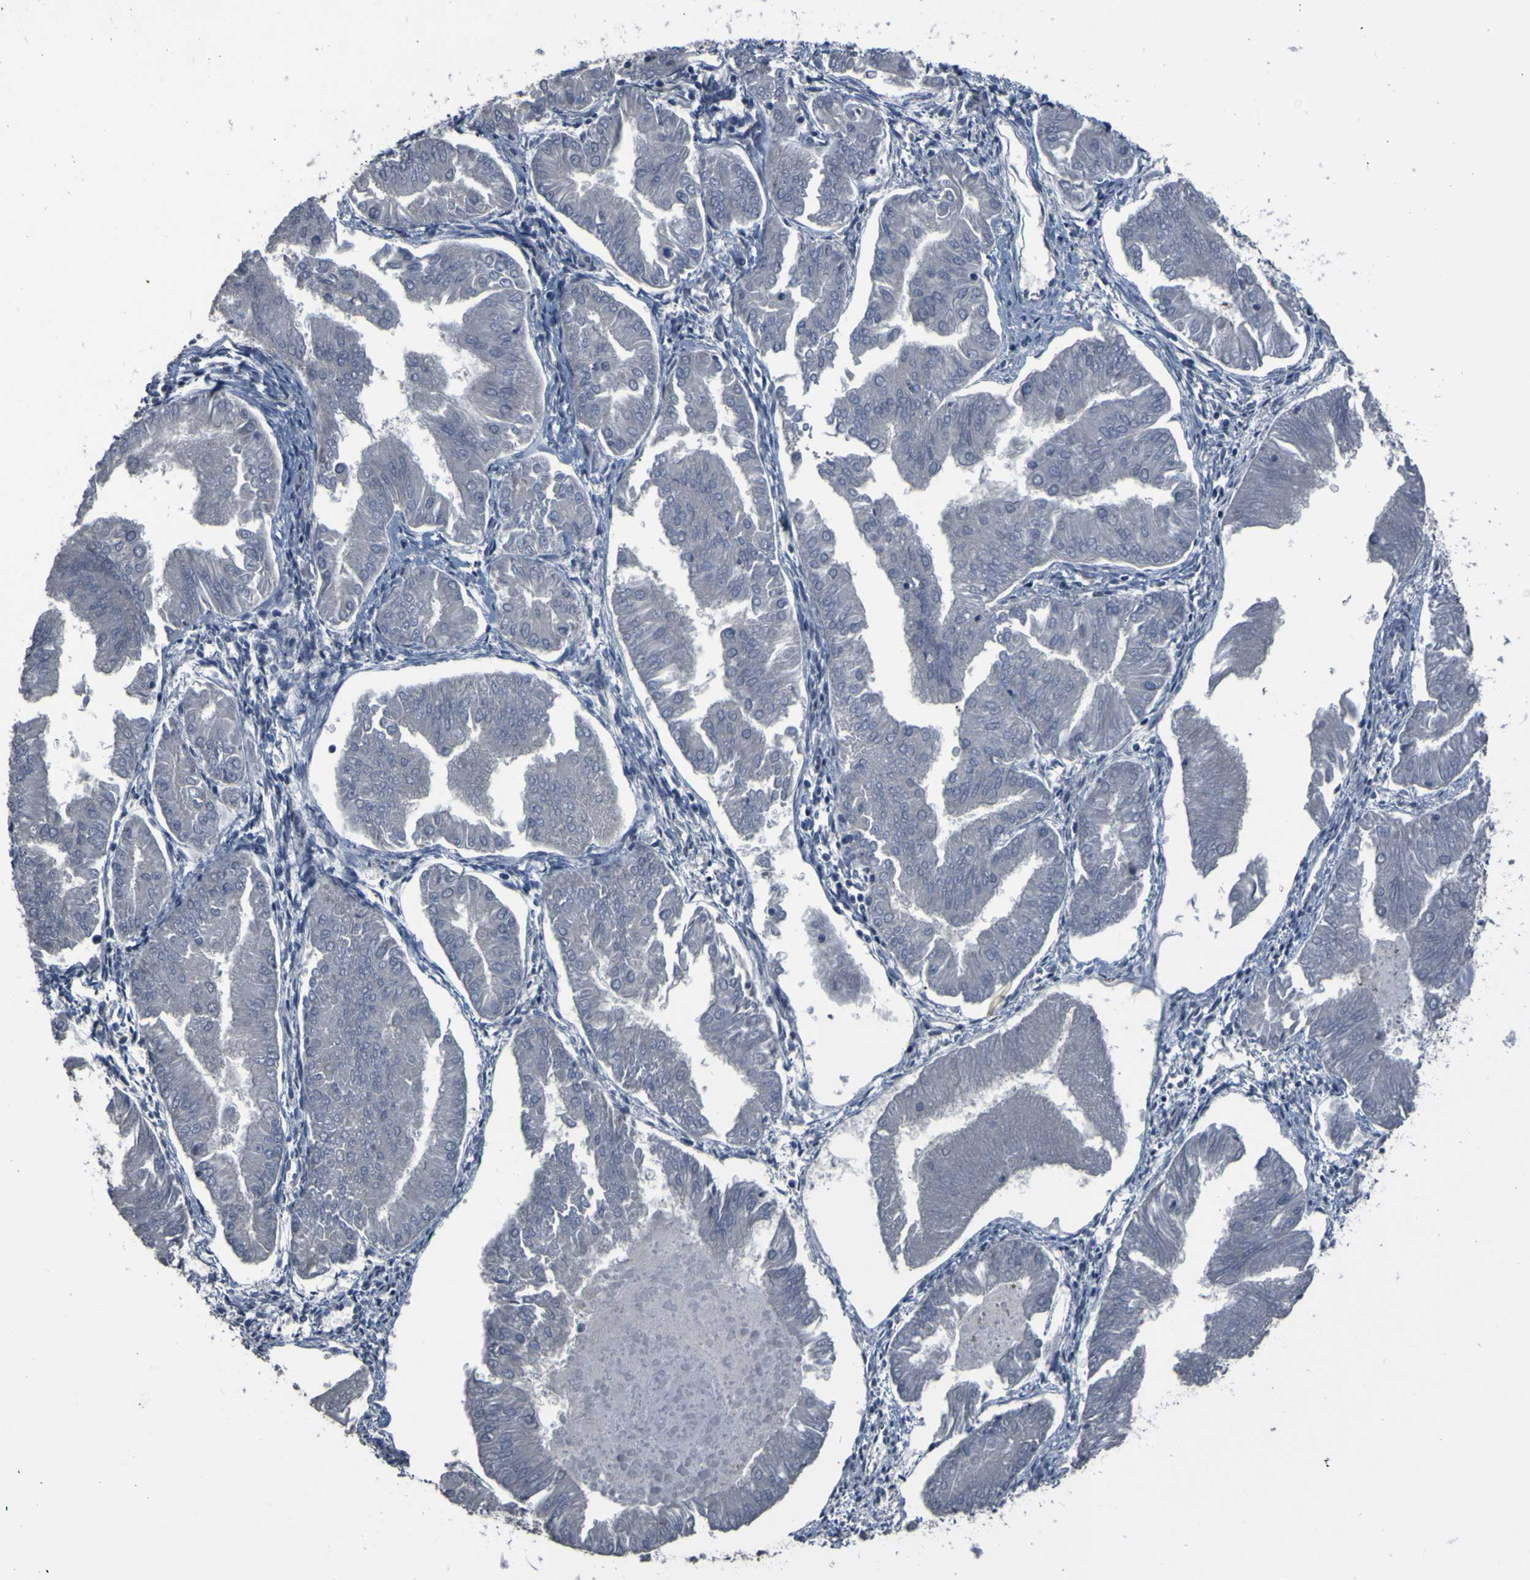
{"staining": {"intensity": "negative", "quantity": "none", "location": "none"}, "tissue": "endometrial cancer", "cell_type": "Tumor cells", "image_type": "cancer", "snomed": [{"axis": "morphology", "description": "Adenocarcinoma, NOS"}, {"axis": "topography", "description": "Endometrium"}], "caption": "Protein analysis of endometrial cancer (adenocarcinoma) displays no significant expression in tumor cells.", "gene": "GRAMD1A", "patient": {"sex": "female", "age": 53}}